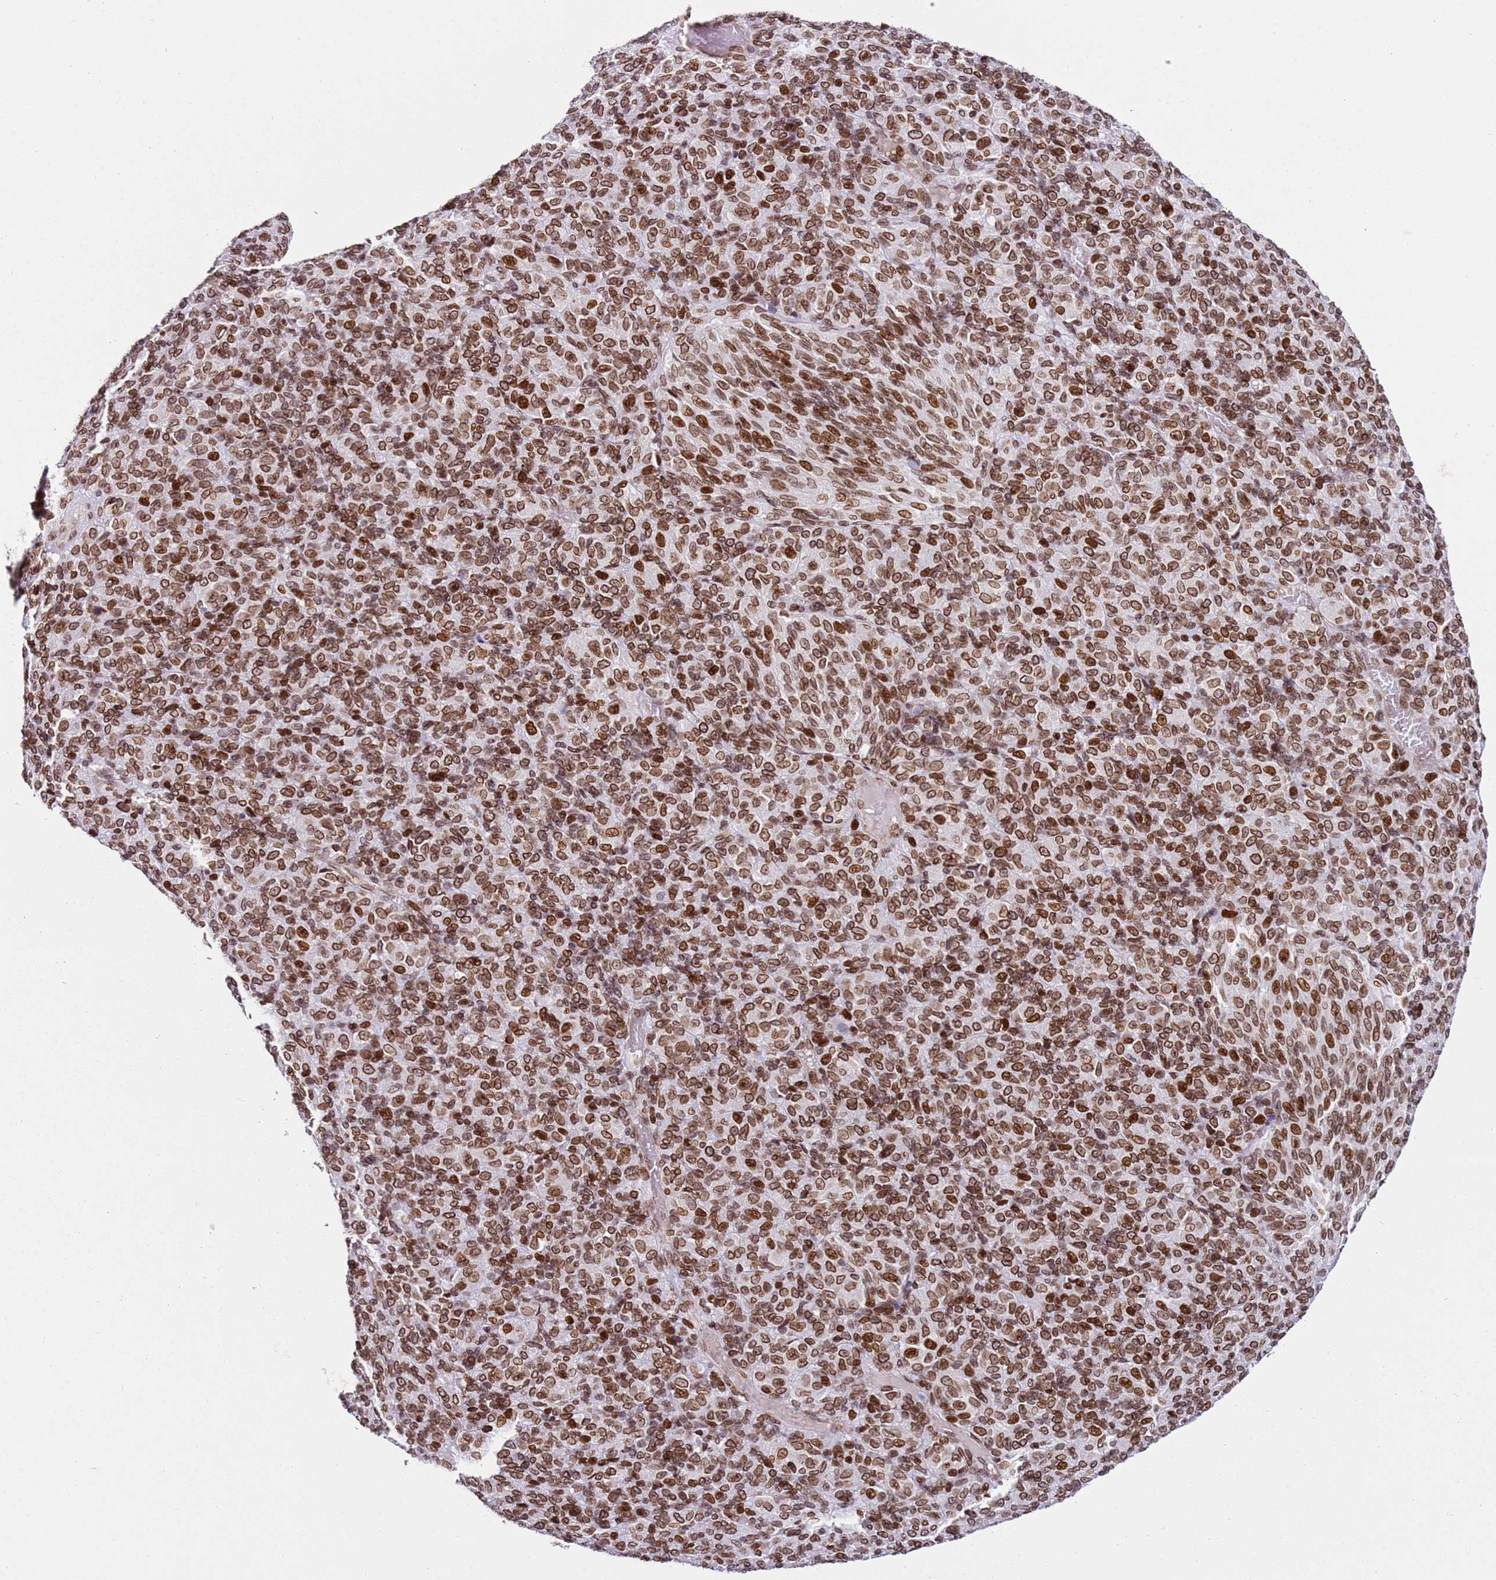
{"staining": {"intensity": "moderate", "quantity": ">75%", "location": "cytoplasmic/membranous,nuclear"}, "tissue": "melanoma", "cell_type": "Tumor cells", "image_type": "cancer", "snomed": [{"axis": "morphology", "description": "Malignant melanoma, Metastatic site"}, {"axis": "topography", "description": "Brain"}], "caption": "Protein analysis of melanoma tissue demonstrates moderate cytoplasmic/membranous and nuclear expression in about >75% of tumor cells.", "gene": "POU6F1", "patient": {"sex": "female", "age": 56}}